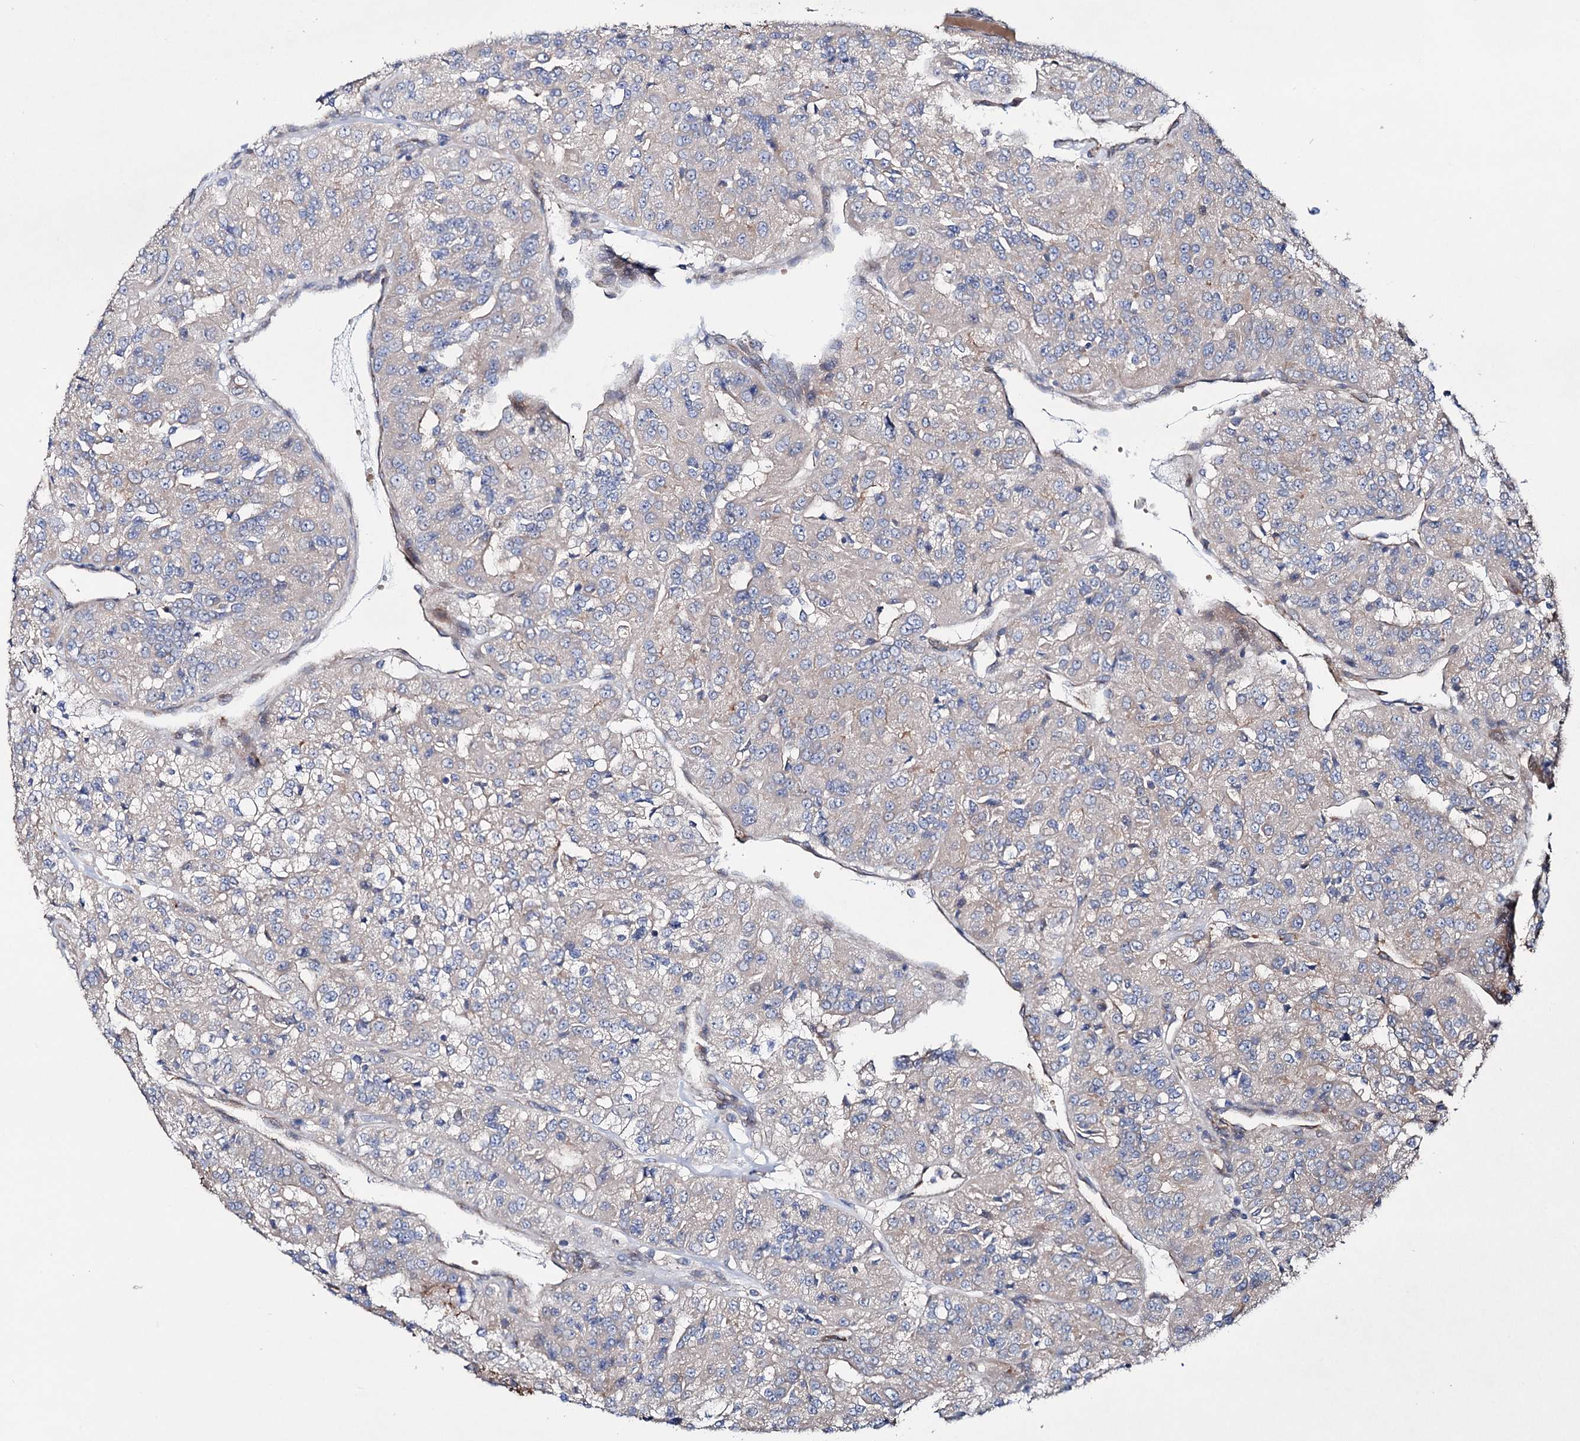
{"staining": {"intensity": "weak", "quantity": "25%-75%", "location": "cytoplasmic/membranous"}, "tissue": "renal cancer", "cell_type": "Tumor cells", "image_type": "cancer", "snomed": [{"axis": "morphology", "description": "Adenocarcinoma, NOS"}, {"axis": "topography", "description": "Kidney"}], "caption": "A brown stain highlights weak cytoplasmic/membranous staining of a protein in renal cancer tumor cells. The protein of interest is stained brown, and the nuclei are stained in blue (DAB (3,3'-diaminobenzidine) IHC with brightfield microscopy, high magnification).", "gene": "PTDSS2", "patient": {"sex": "female", "age": 63}}